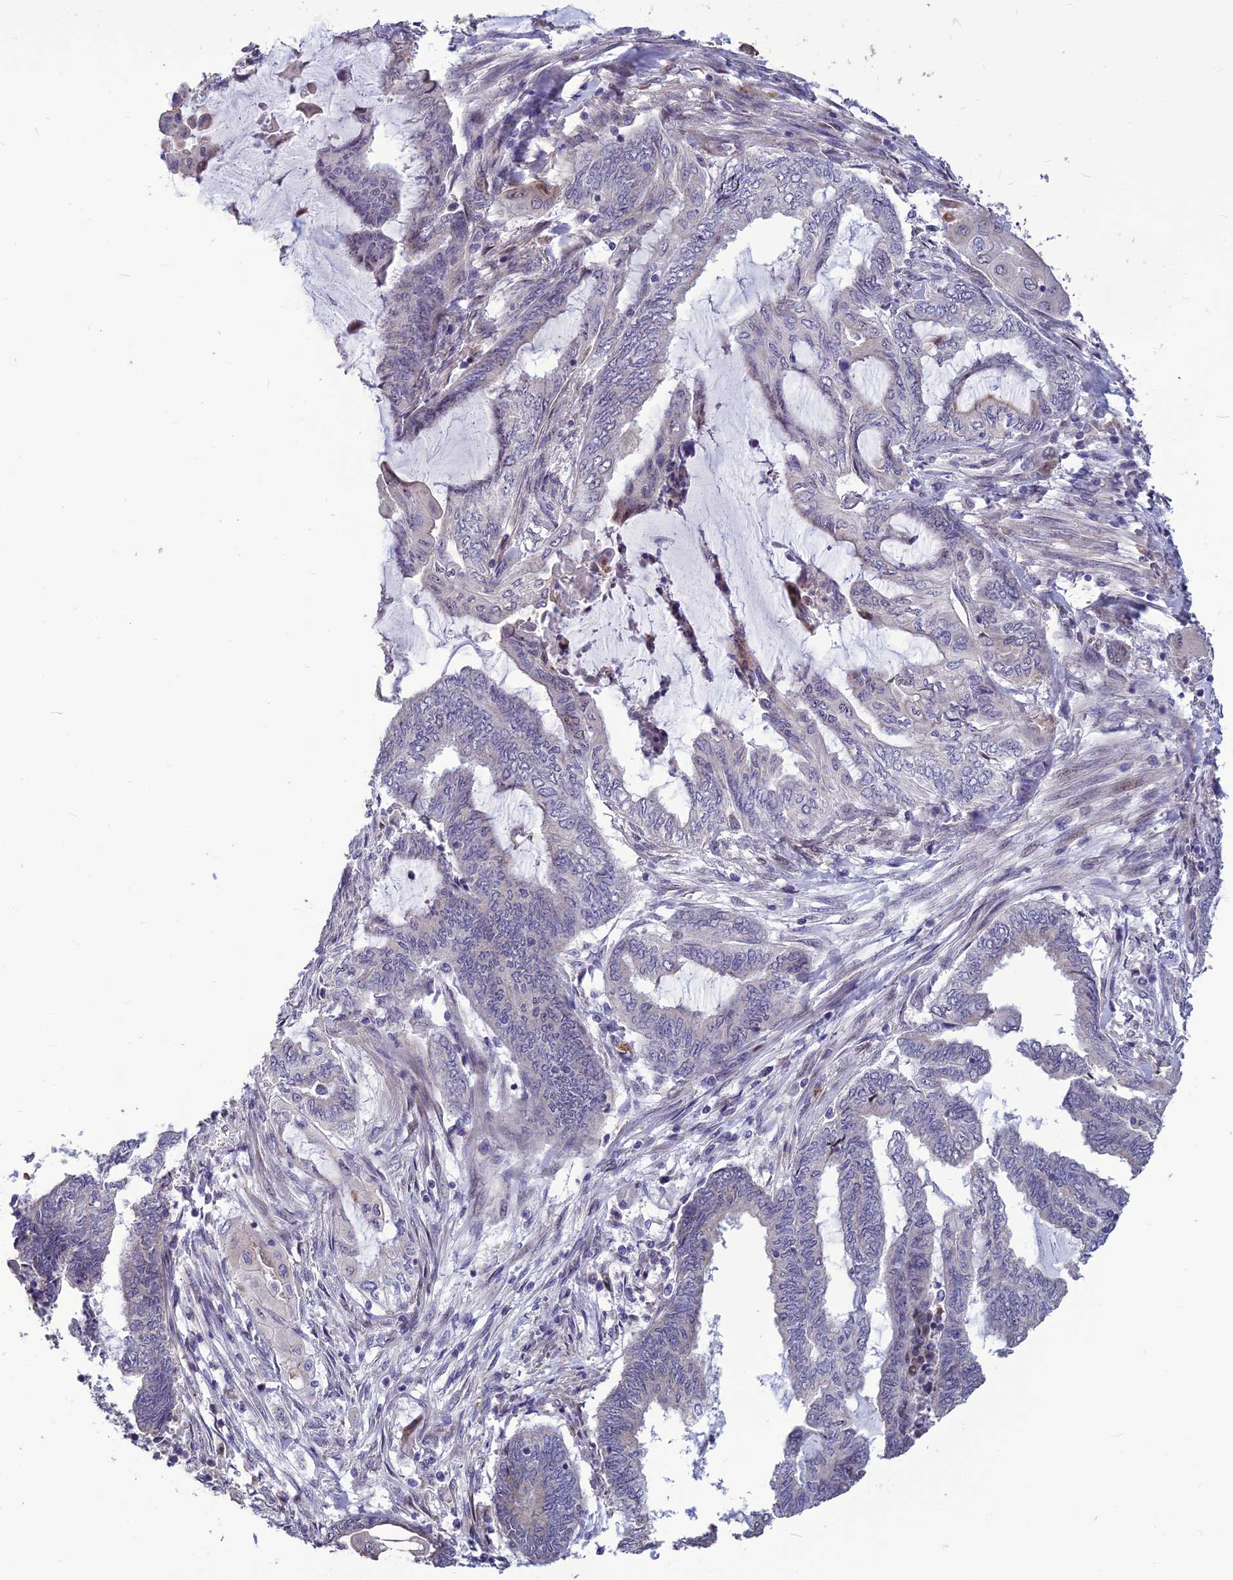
{"staining": {"intensity": "negative", "quantity": "none", "location": "none"}, "tissue": "endometrial cancer", "cell_type": "Tumor cells", "image_type": "cancer", "snomed": [{"axis": "morphology", "description": "Adenocarcinoma, NOS"}, {"axis": "topography", "description": "Uterus"}, {"axis": "topography", "description": "Endometrium"}], "caption": "The immunohistochemistry (IHC) histopathology image has no significant staining in tumor cells of adenocarcinoma (endometrial) tissue.", "gene": "SPG21", "patient": {"sex": "female", "age": 70}}